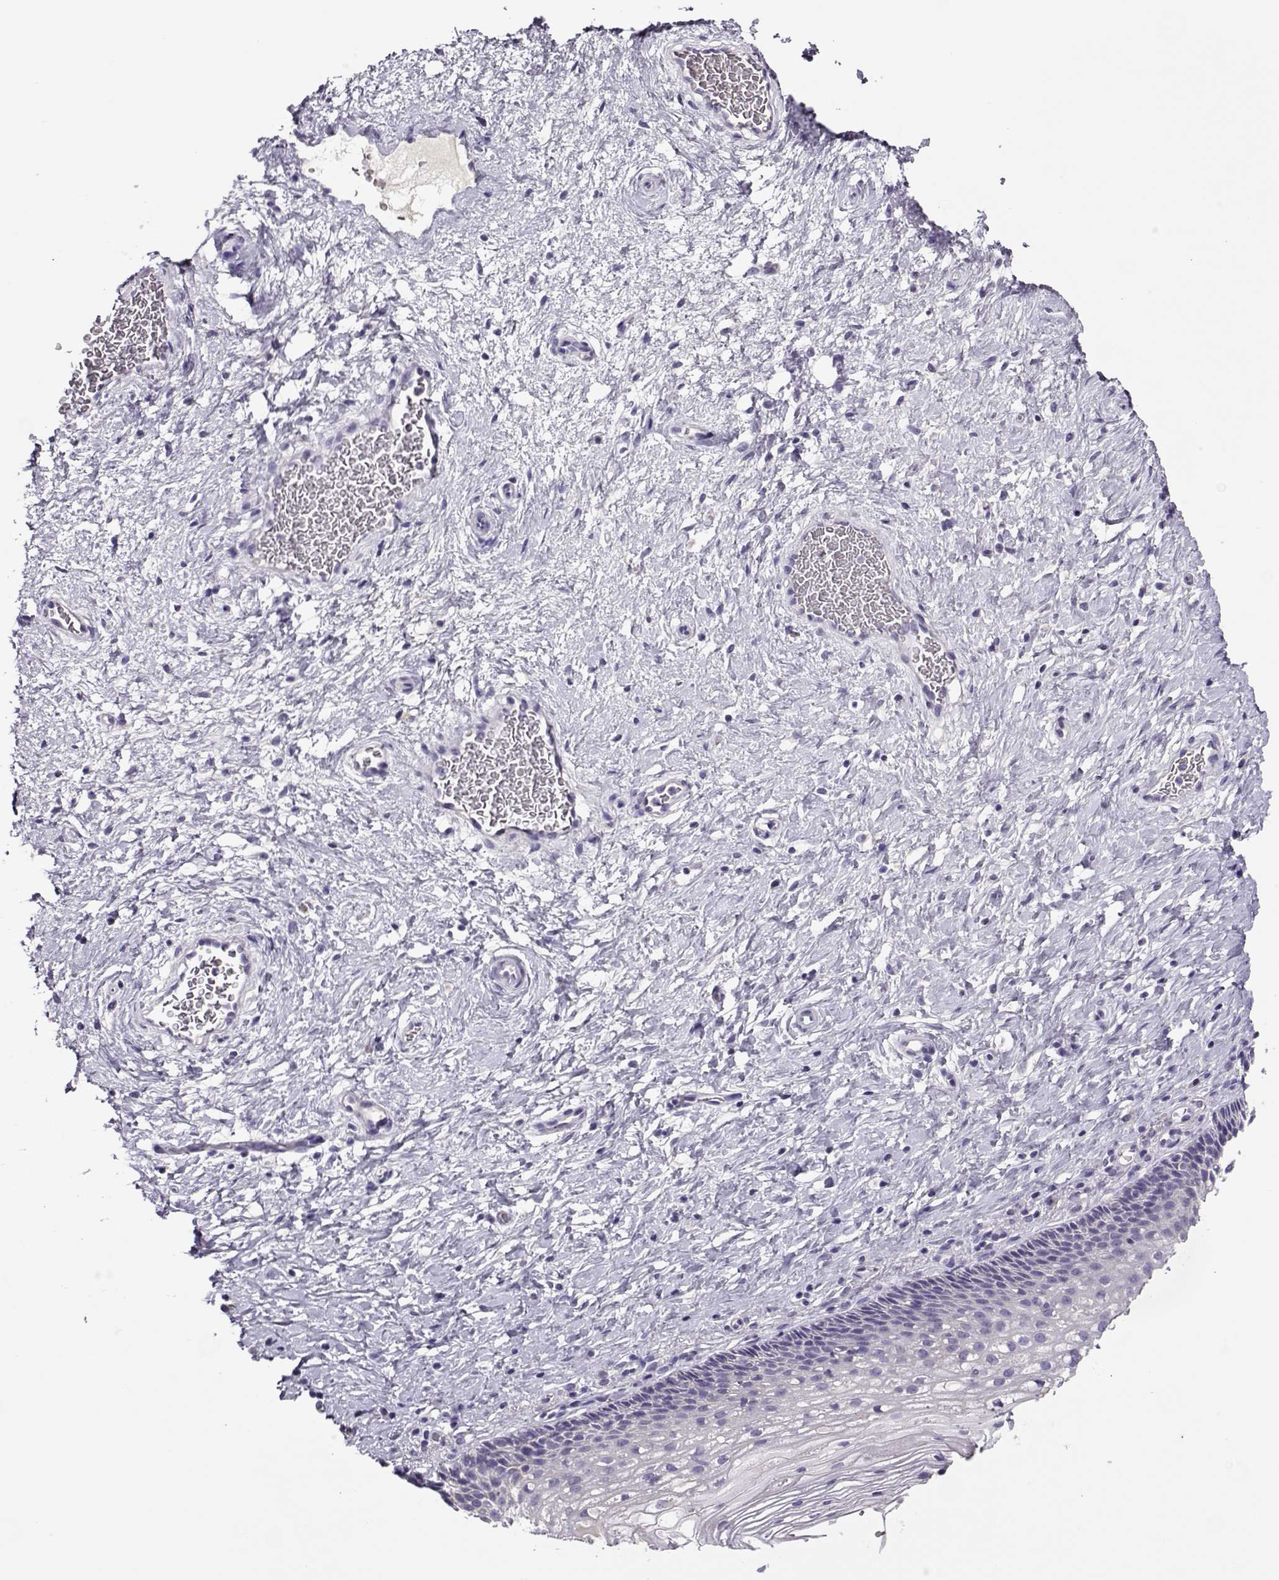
{"staining": {"intensity": "negative", "quantity": "none", "location": "none"}, "tissue": "cervix", "cell_type": "Glandular cells", "image_type": "normal", "snomed": [{"axis": "morphology", "description": "Normal tissue, NOS"}, {"axis": "topography", "description": "Cervix"}], "caption": "Photomicrograph shows no significant protein staining in glandular cells of normal cervix.", "gene": "LINGO1", "patient": {"sex": "female", "age": 34}}